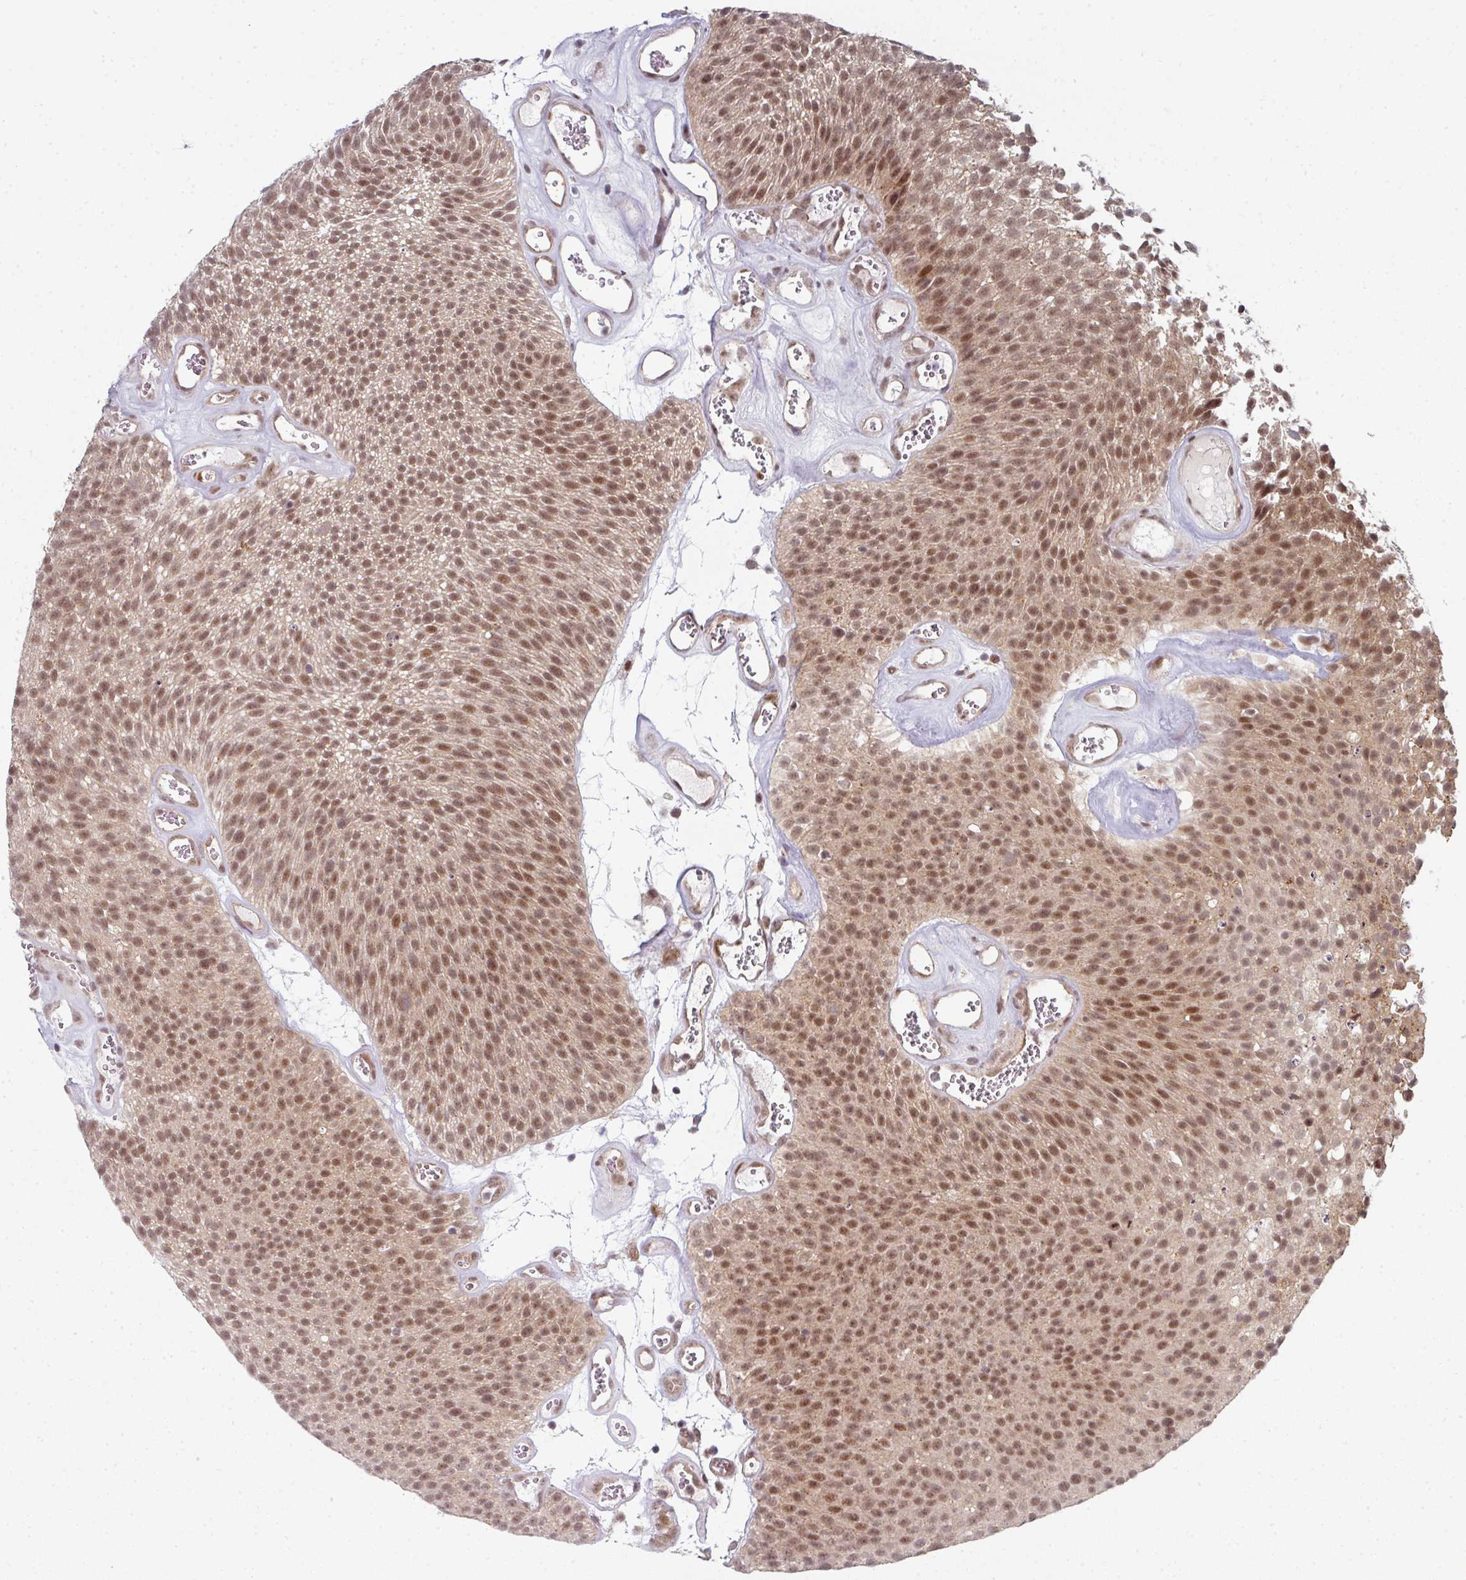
{"staining": {"intensity": "moderate", "quantity": ">75%", "location": "nuclear"}, "tissue": "urothelial cancer", "cell_type": "Tumor cells", "image_type": "cancer", "snomed": [{"axis": "morphology", "description": "Urothelial carcinoma, Low grade"}, {"axis": "topography", "description": "Urinary bladder"}], "caption": "The photomicrograph demonstrates a brown stain indicating the presence of a protein in the nuclear of tumor cells in urothelial carcinoma (low-grade). The staining was performed using DAB (3,3'-diaminobenzidine) to visualize the protein expression in brown, while the nuclei were stained in blue with hematoxylin (Magnification: 20x).", "gene": "TMCC1", "patient": {"sex": "female", "age": 79}}